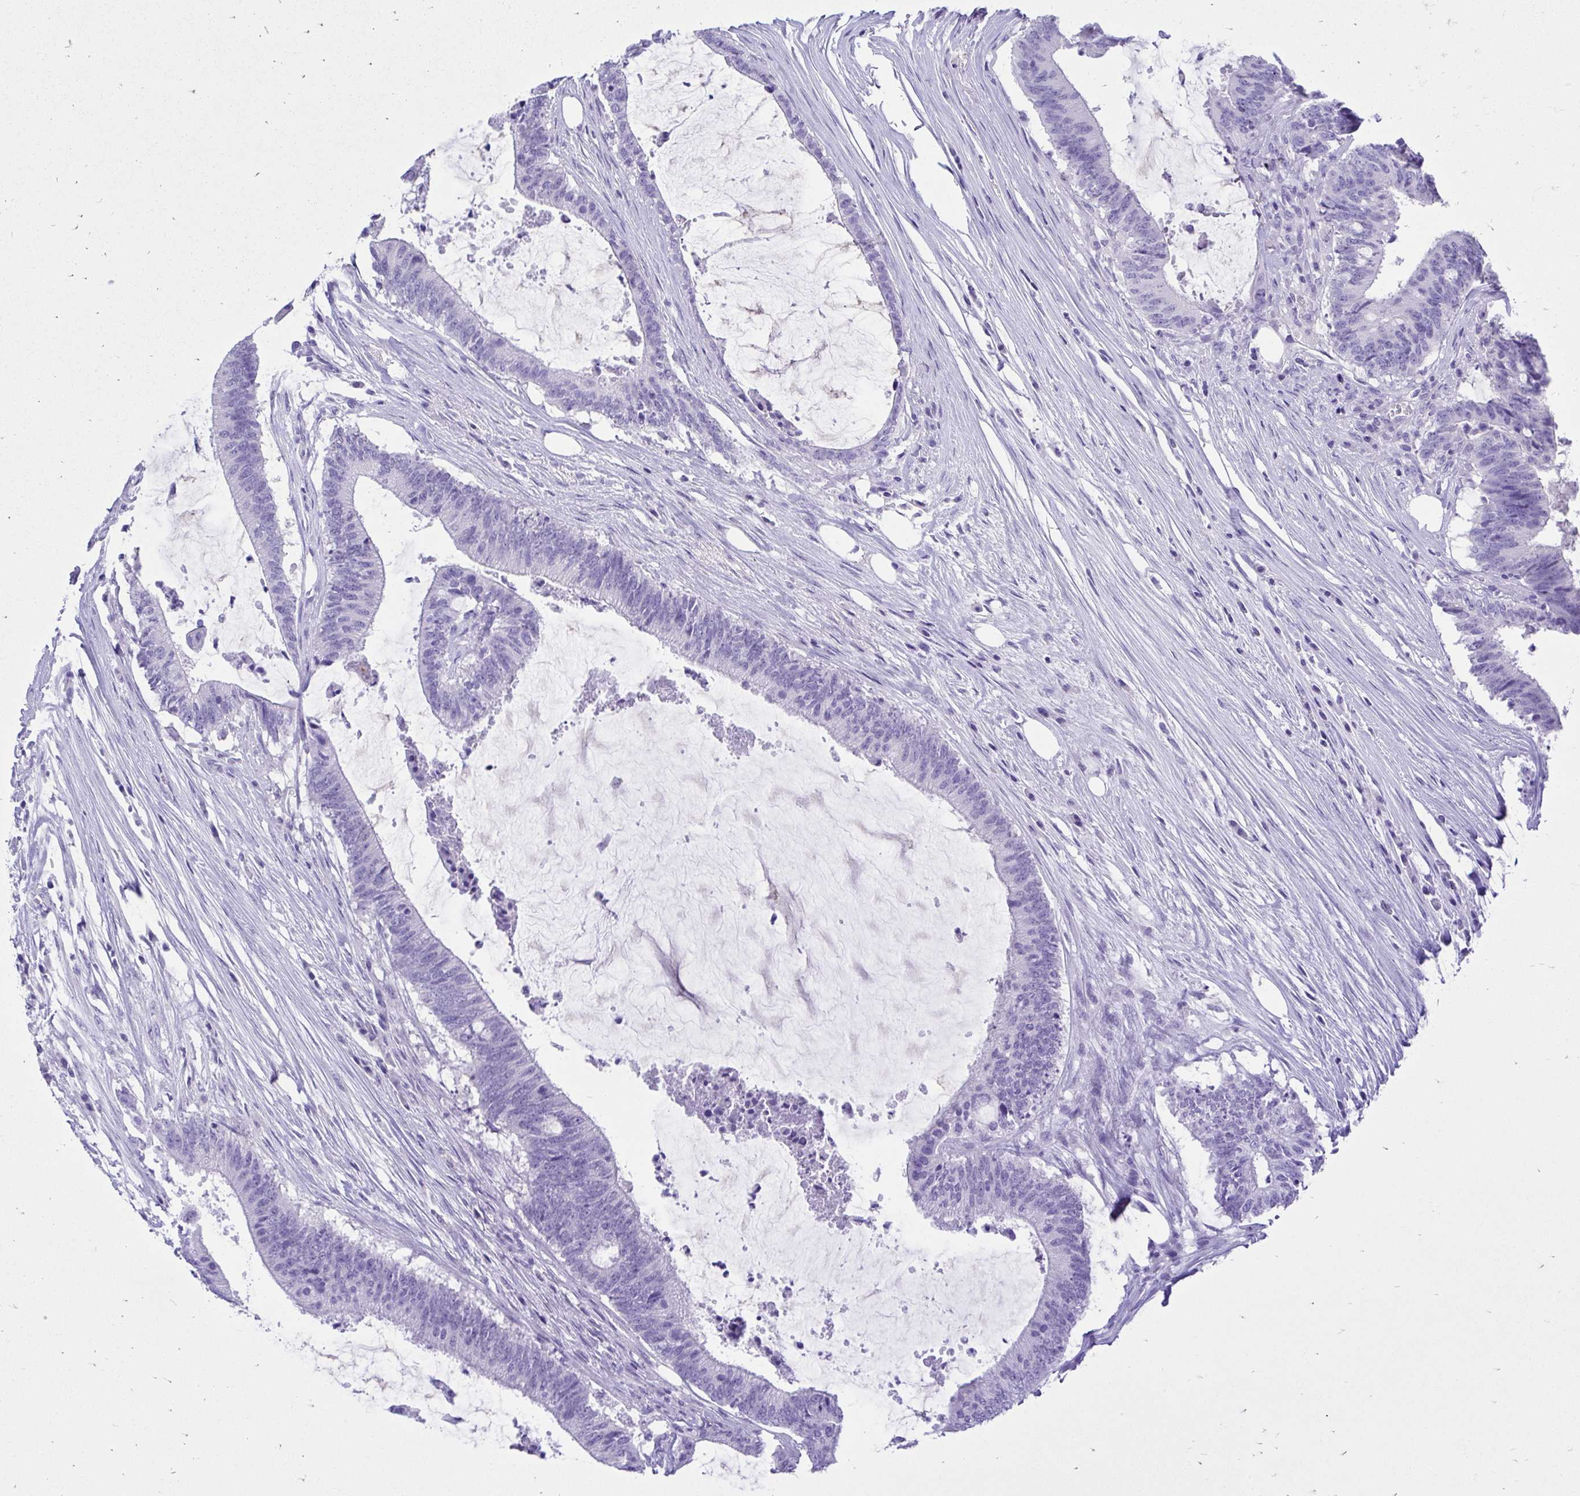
{"staining": {"intensity": "negative", "quantity": "none", "location": "none"}, "tissue": "colorectal cancer", "cell_type": "Tumor cells", "image_type": "cancer", "snomed": [{"axis": "morphology", "description": "Adenocarcinoma, NOS"}, {"axis": "topography", "description": "Colon"}], "caption": "This is a image of IHC staining of adenocarcinoma (colorectal), which shows no positivity in tumor cells.", "gene": "MON1A", "patient": {"sex": "female", "age": 43}}